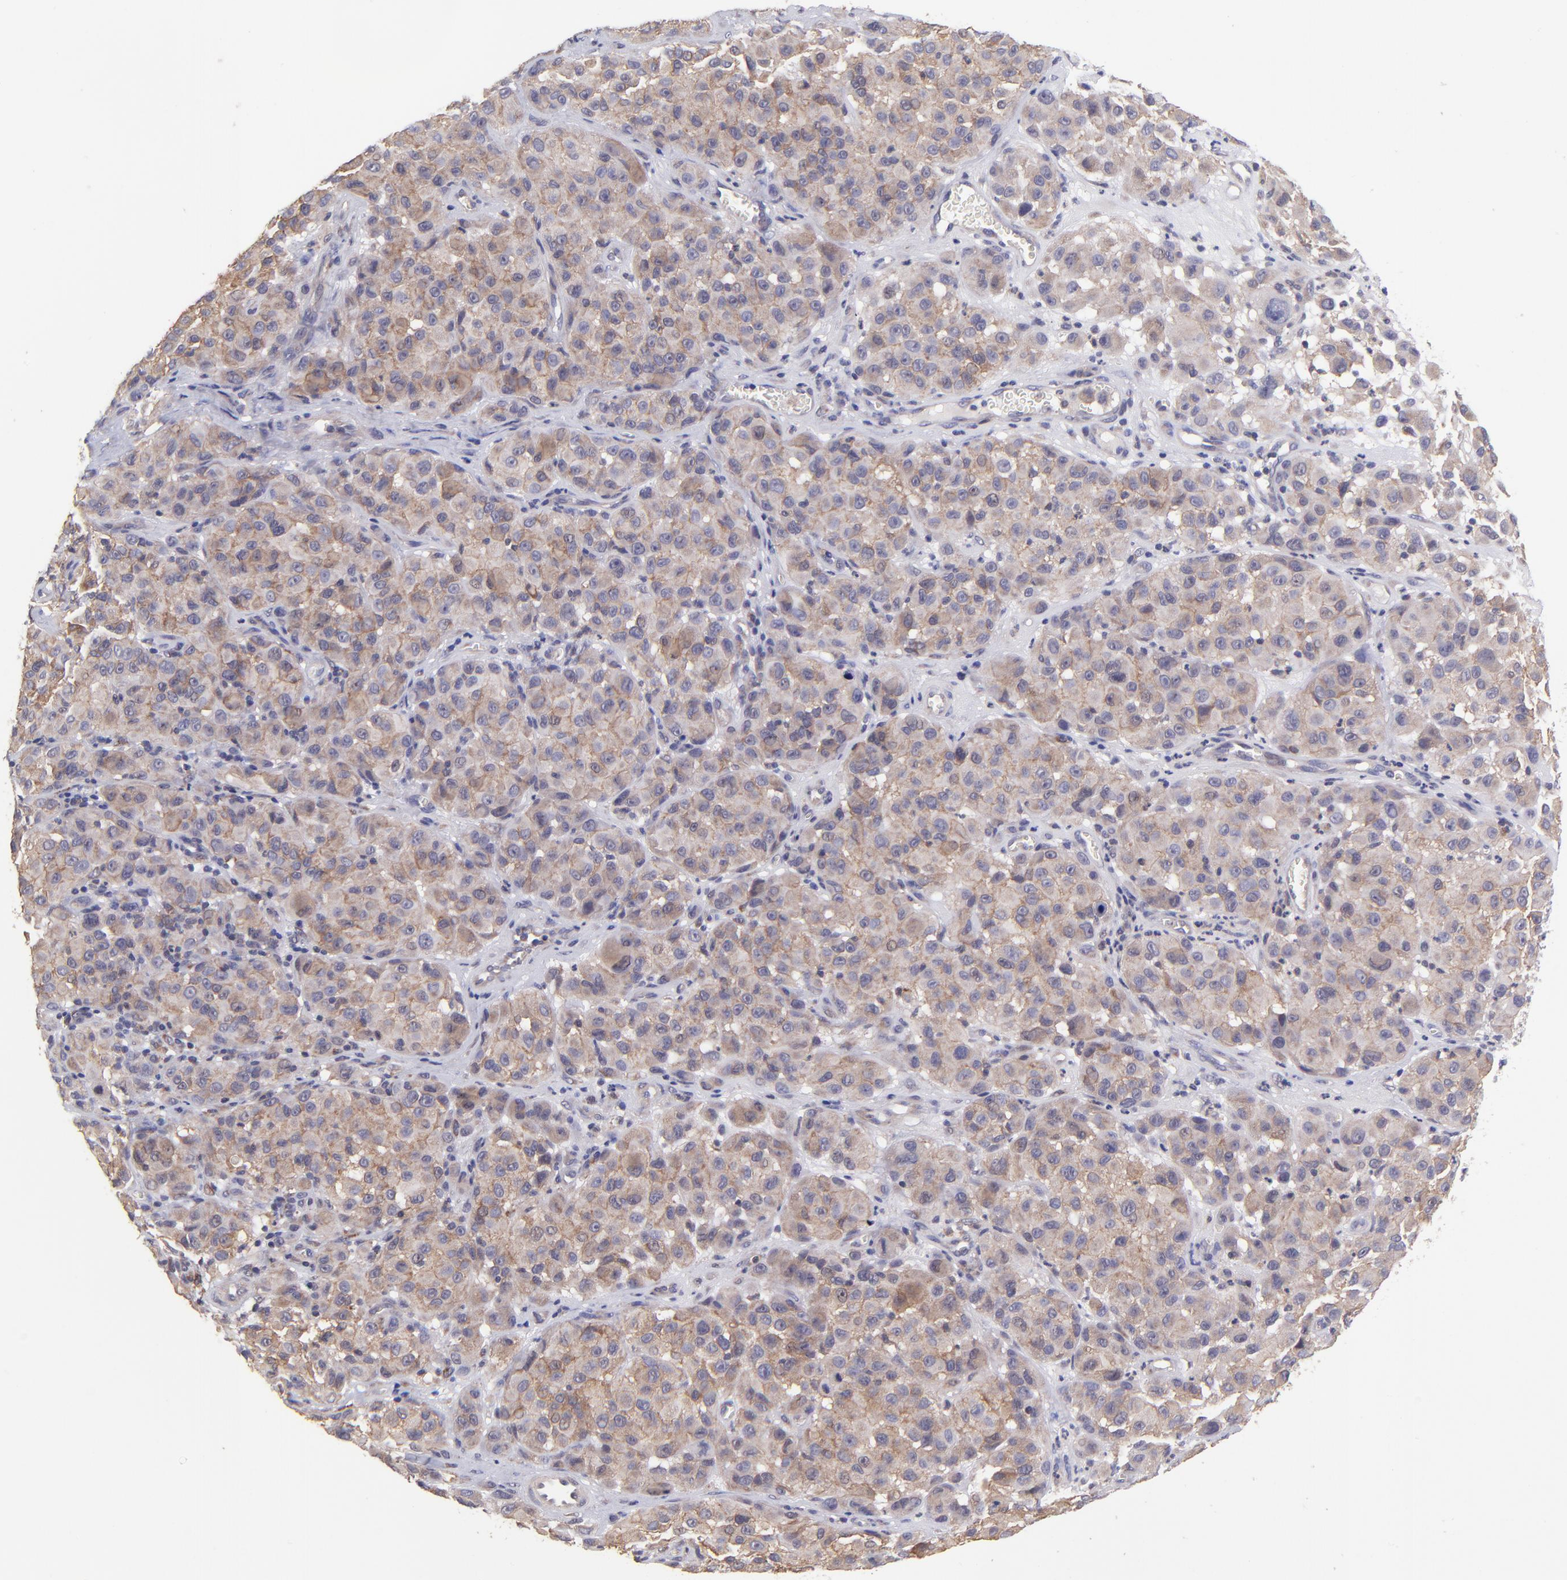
{"staining": {"intensity": "moderate", "quantity": ">75%", "location": "cytoplasmic/membranous"}, "tissue": "melanoma", "cell_type": "Tumor cells", "image_type": "cancer", "snomed": [{"axis": "morphology", "description": "Malignant melanoma, NOS"}, {"axis": "topography", "description": "Skin"}], "caption": "Moderate cytoplasmic/membranous protein positivity is appreciated in about >75% of tumor cells in melanoma.", "gene": "NSF", "patient": {"sex": "female", "age": 21}}